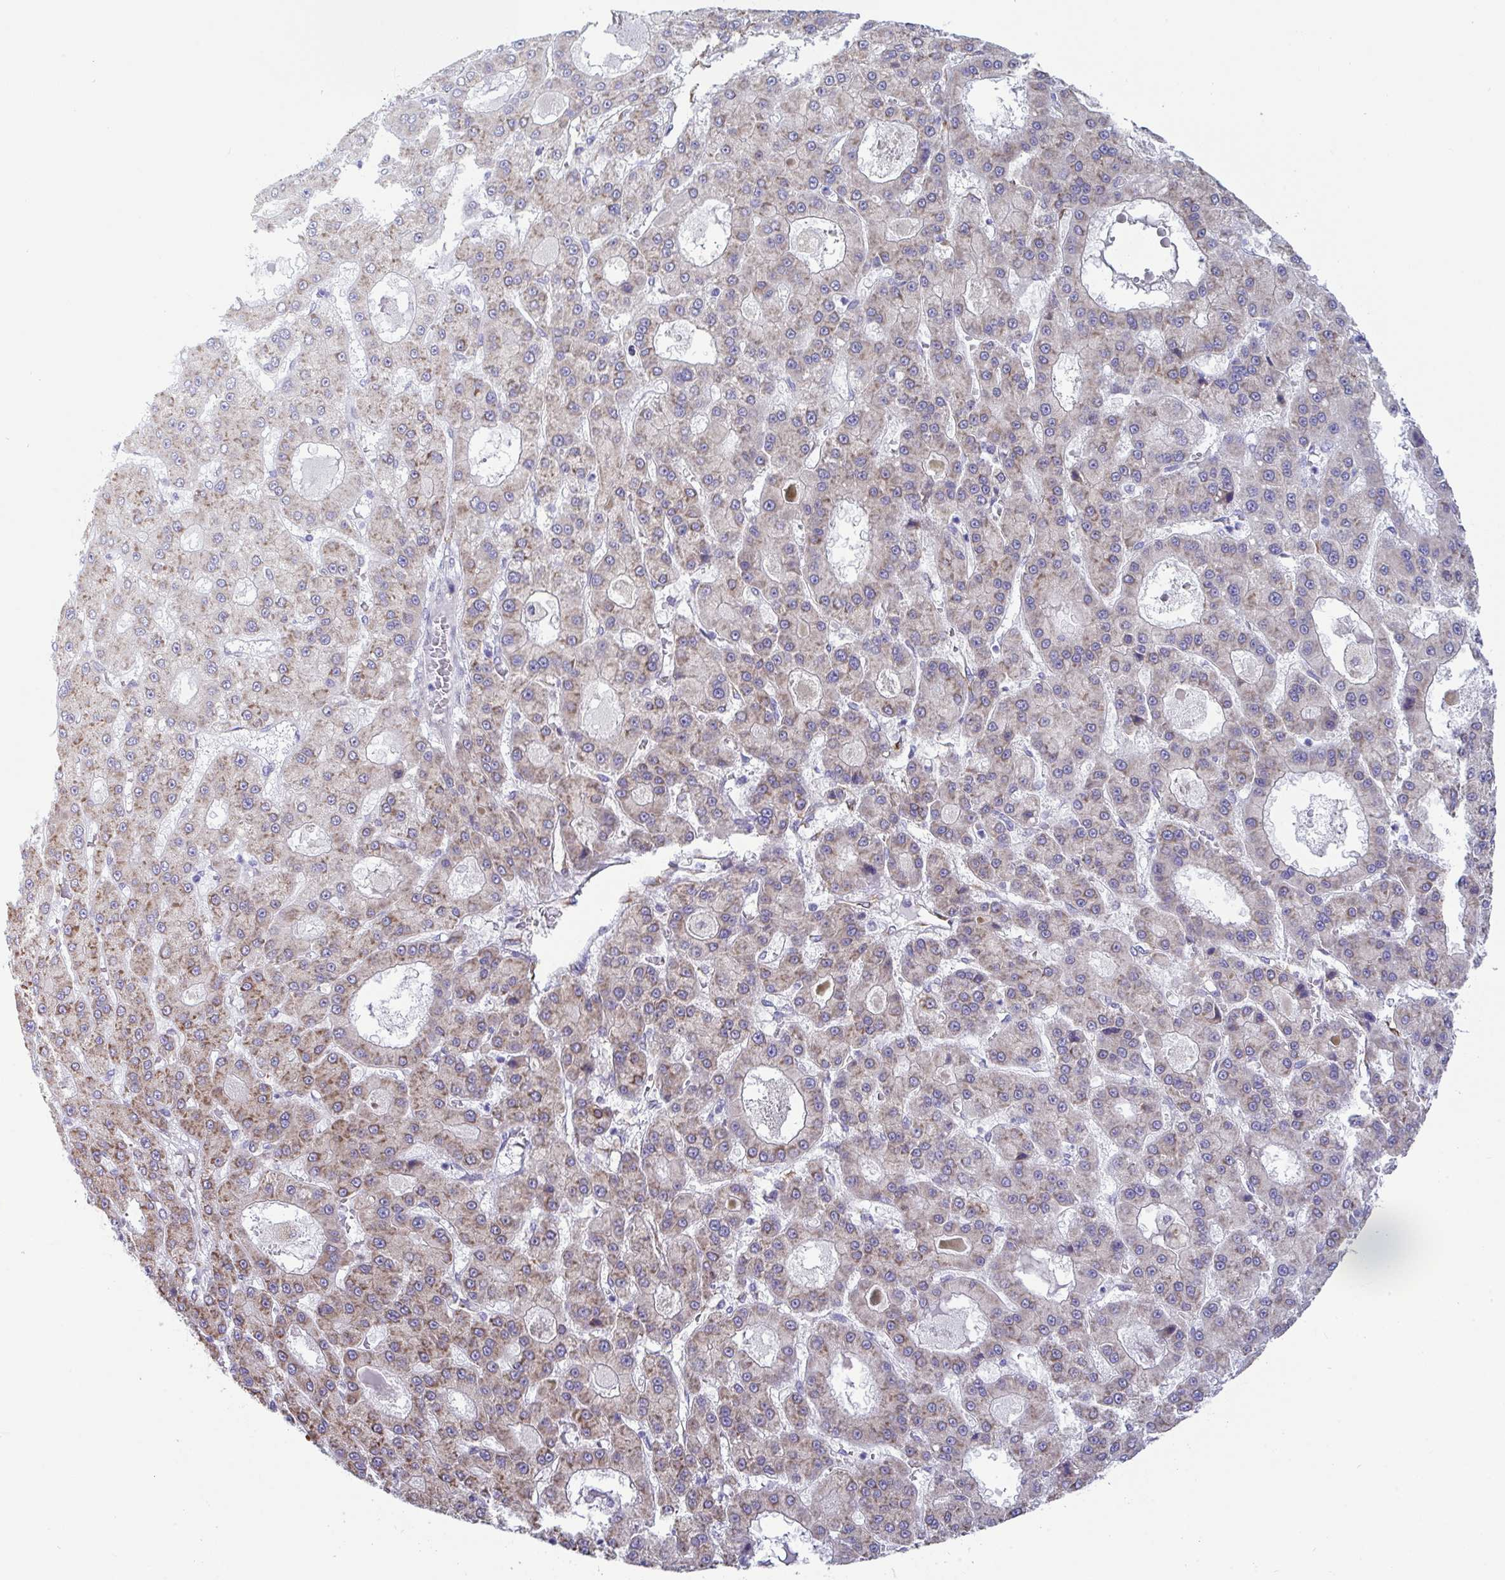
{"staining": {"intensity": "moderate", "quantity": "<25%", "location": "cytoplasmic/membranous"}, "tissue": "liver cancer", "cell_type": "Tumor cells", "image_type": "cancer", "snomed": [{"axis": "morphology", "description": "Carcinoma, Hepatocellular, NOS"}, {"axis": "topography", "description": "Liver"}], "caption": "Moderate cytoplasmic/membranous protein expression is identified in about <25% of tumor cells in hepatocellular carcinoma (liver). The staining was performed using DAB to visualize the protein expression in brown, while the nuclei were stained in blue with hematoxylin (Magnification: 20x).", "gene": "ASPH", "patient": {"sex": "male", "age": 70}}